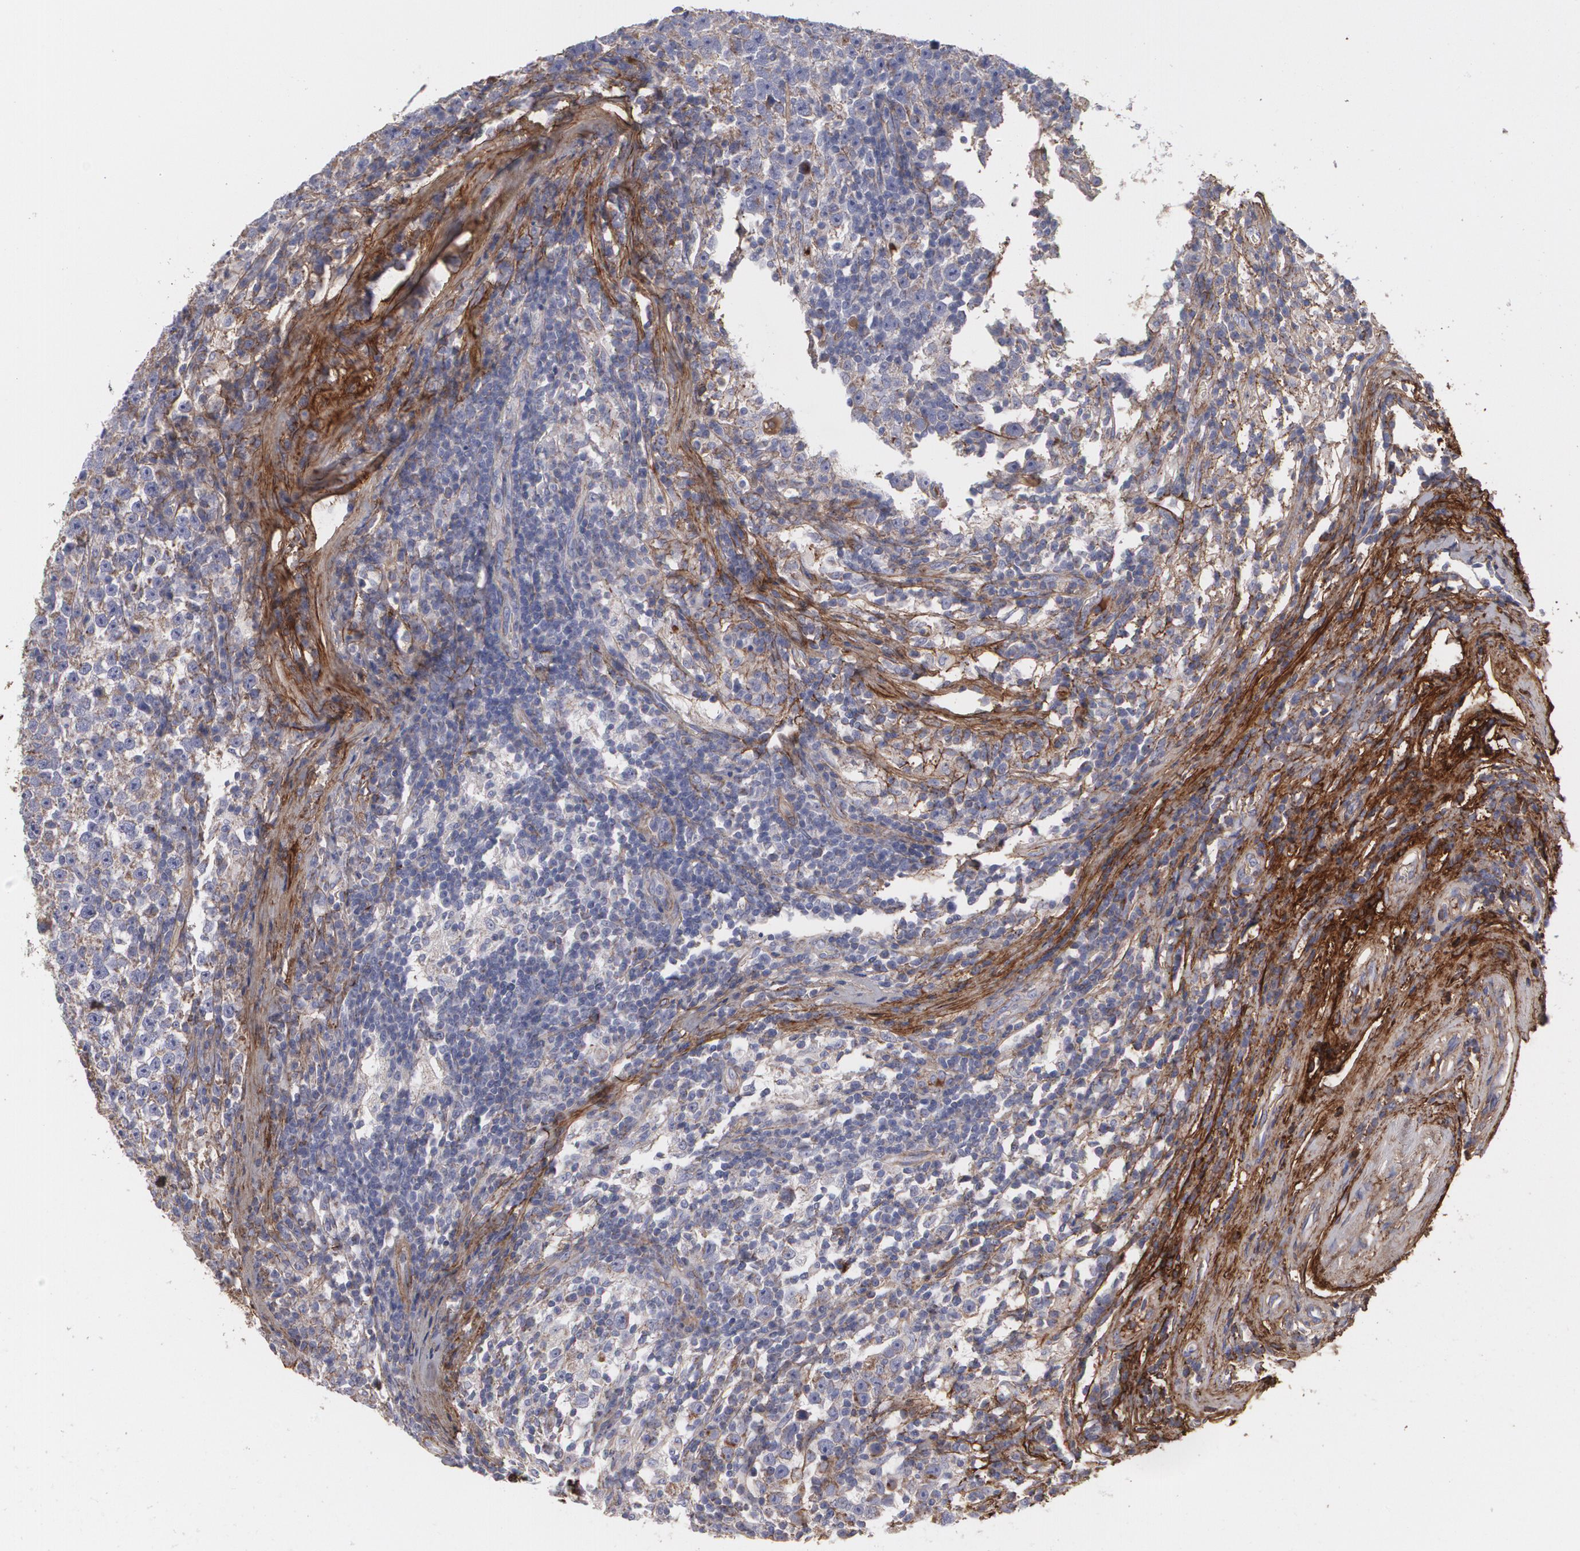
{"staining": {"intensity": "moderate", "quantity": ">75%", "location": "cytoplasmic/membranous"}, "tissue": "testis cancer", "cell_type": "Tumor cells", "image_type": "cancer", "snomed": [{"axis": "morphology", "description": "Seminoma, NOS"}, {"axis": "topography", "description": "Testis"}], "caption": "A high-resolution image shows immunohistochemistry staining of seminoma (testis), which displays moderate cytoplasmic/membranous expression in approximately >75% of tumor cells.", "gene": "FBLN1", "patient": {"sex": "male", "age": 25}}